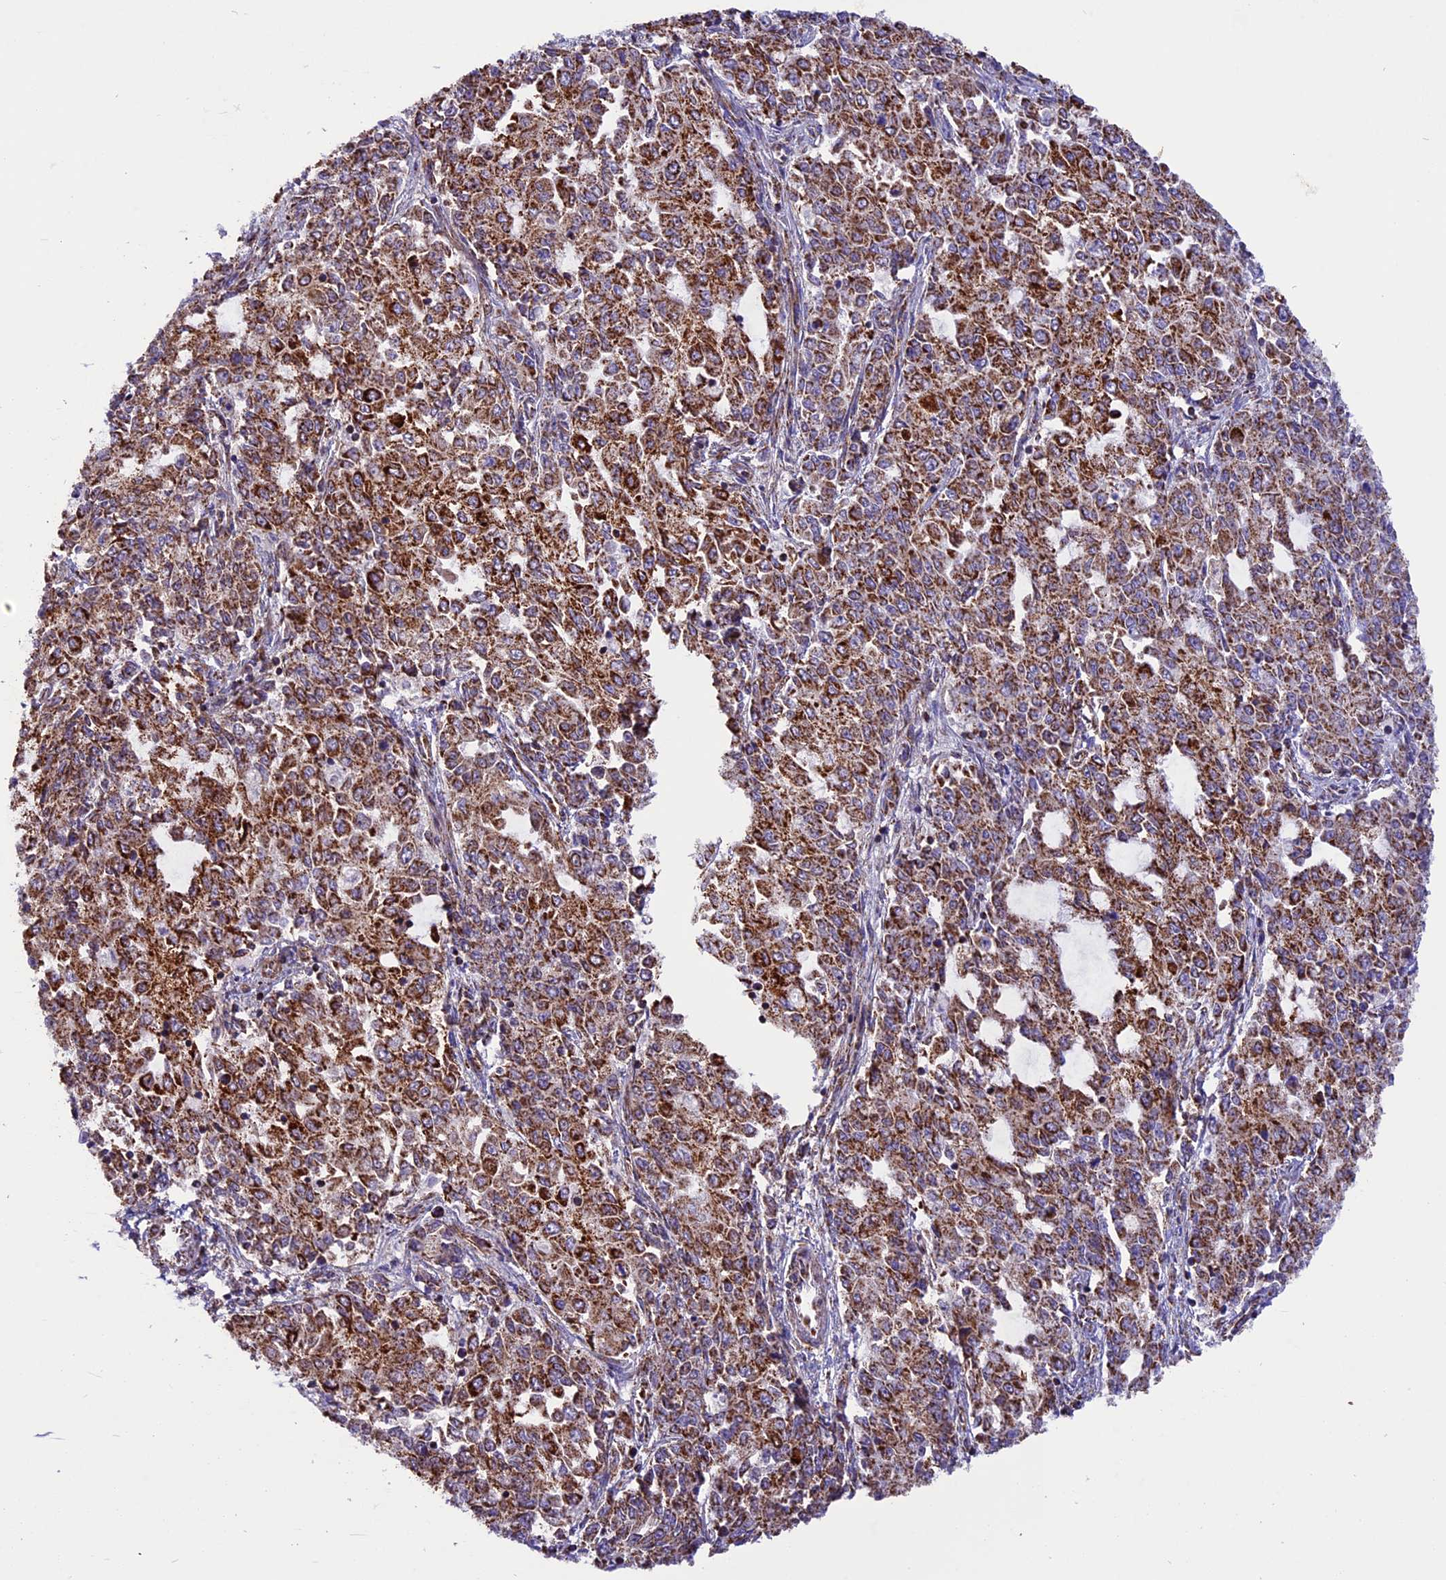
{"staining": {"intensity": "strong", "quantity": ">75%", "location": "cytoplasmic/membranous"}, "tissue": "endometrial cancer", "cell_type": "Tumor cells", "image_type": "cancer", "snomed": [{"axis": "morphology", "description": "Adenocarcinoma, NOS"}, {"axis": "topography", "description": "Endometrium"}], "caption": "Human endometrial cancer (adenocarcinoma) stained with a protein marker shows strong staining in tumor cells.", "gene": "ICA1L", "patient": {"sex": "female", "age": 50}}